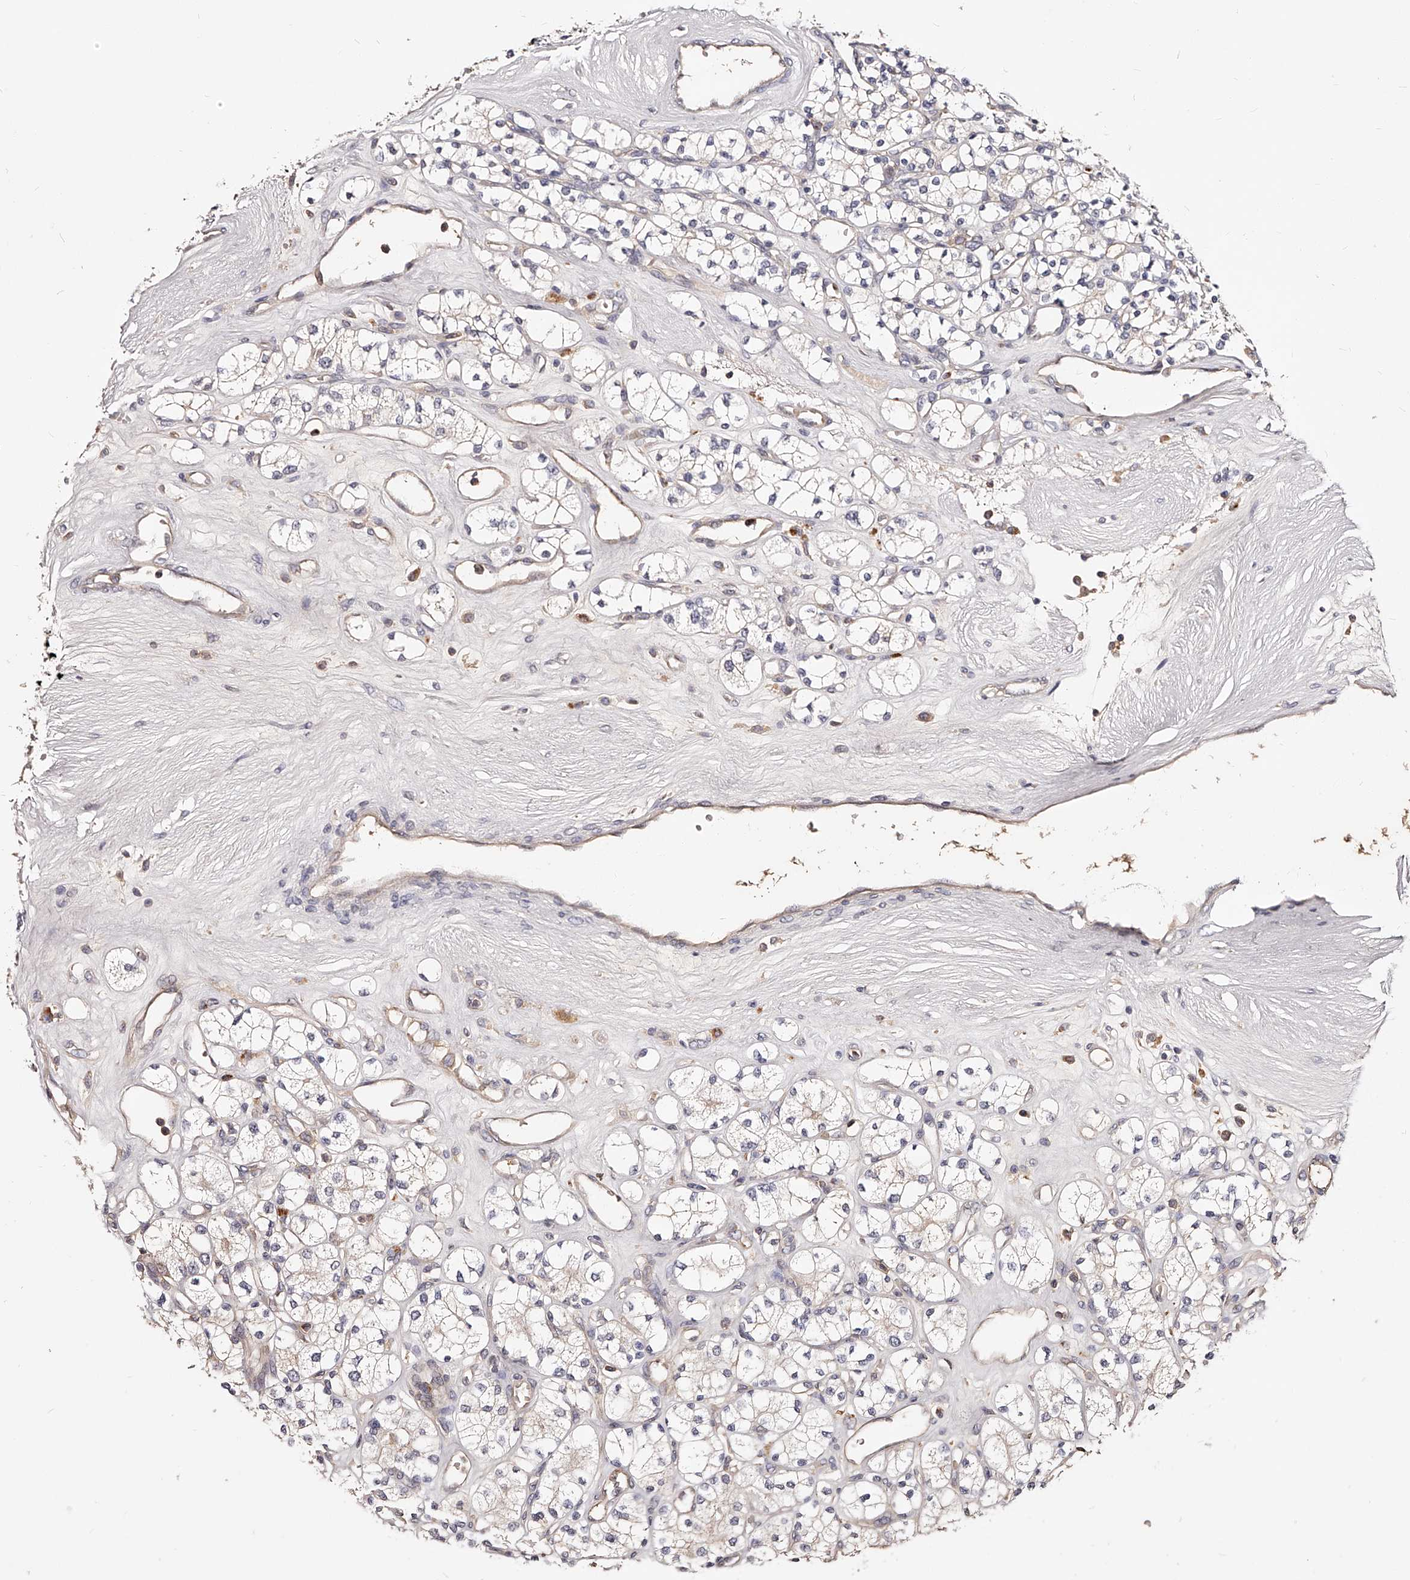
{"staining": {"intensity": "weak", "quantity": "<25%", "location": "cytoplasmic/membranous"}, "tissue": "renal cancer", "cell_type": "Tumor cells", "image_type": "cancer", "snomed": [{"axis": "morphology", "description": "Adenocarcinoma, NOS"}, {"axis": "topography", "description": "Kidney"}], "caption": "Immunohistochemistry of renal adenocarcinoma shows no expression in tumor cells.", "gene": "PHACTR1", "patient": {"sex": "male", "age": 77}}